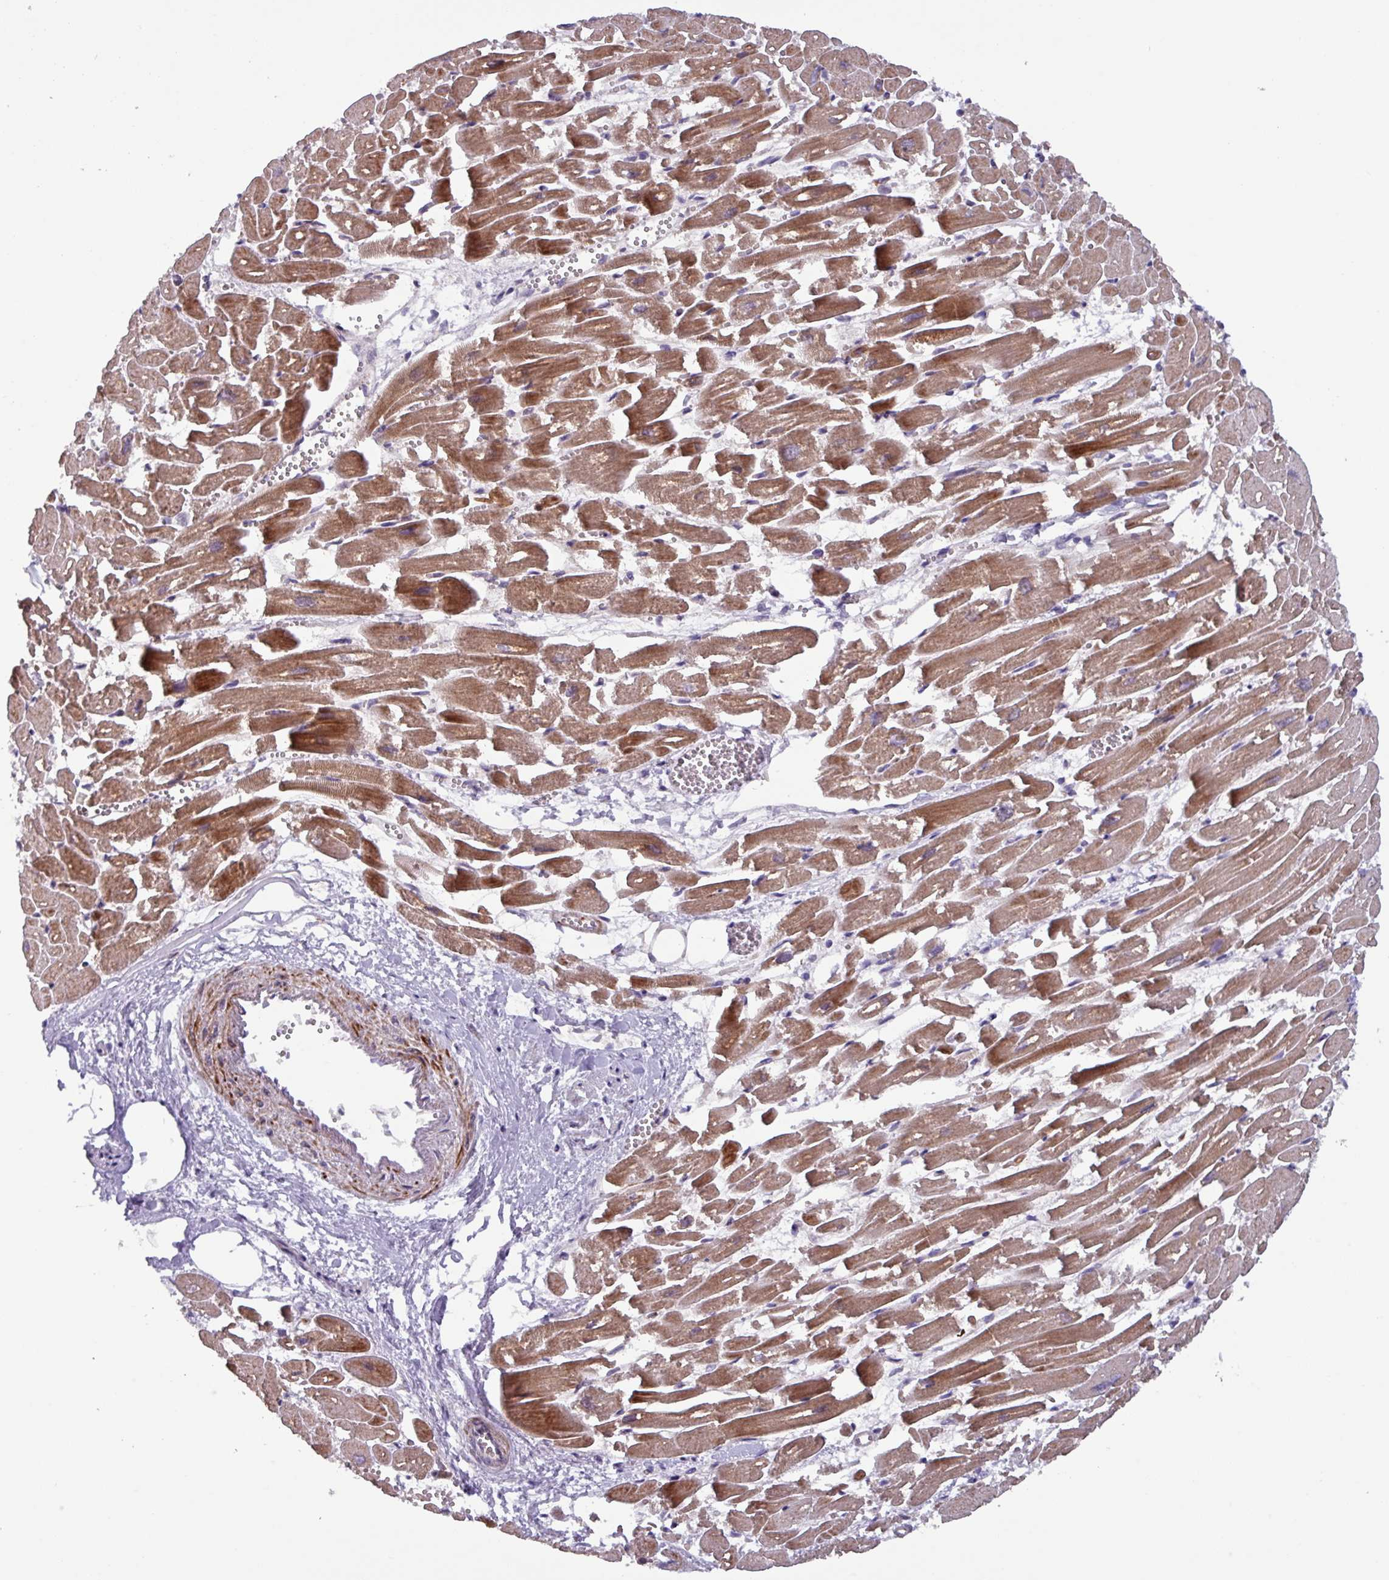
{"staining": {"intensity": "strong", "quantity": ">75%", "location": "cytoplasmic/membranous"}, "tissue": "heart muscle", "cell_type": "Cardiomyocytes", "image_type": "normal", "snomed": [{"axis": "morphology", "description": "Normal tissue, NOS"}, {"axis": "topography", "description": "Heart"}], "caption": "High-magnification brightfield microscopy of normal heart muscle stained with DAB (brown) and counterstained with hematoxylin (blue). cardiomyocytes exhibit strong cytoplasmic/membranous expression is present in approximately>75% of cells.", "gene": "AKIRIN1", "patient": {"sex": "male", "age": 54}}